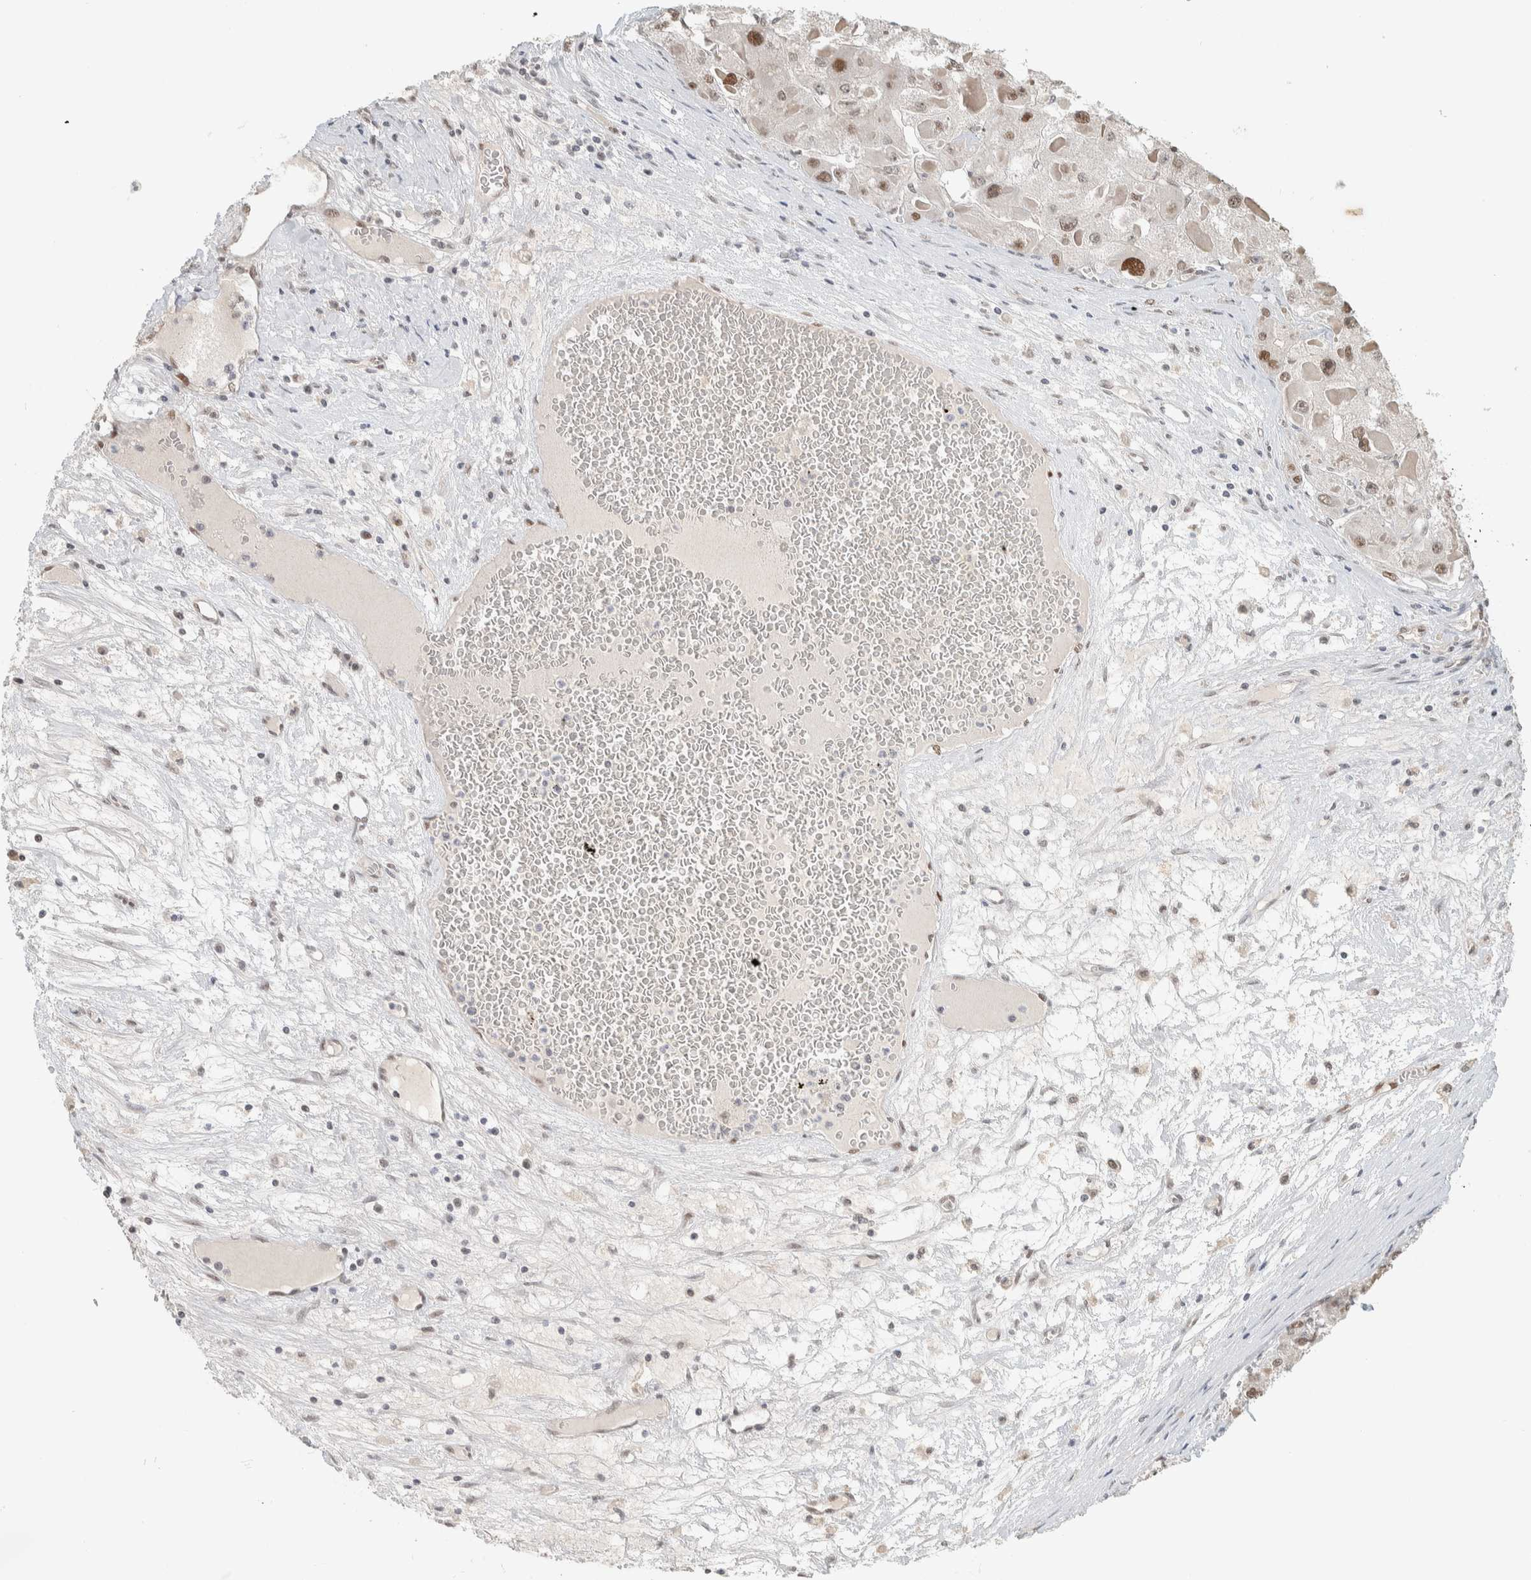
{"staining": {"intensity": "moderate", "quantity": ">75%", "location": "nuclear"}, "tissue": "liver cancer", "cell_type": "Tumor cells", "image_type": "cancer", "snomed": [{"axis": "morphology", "description": "Carcinoma, Hepatocellular, NOS"}, {"axis": "topography", "description": "Liver"}], "caption": "IHC micrograph of neoplastic tissue: human liver cancer (hepatocellular carcinoma) stained using IHC reveals medium levels of moderate protein expression localized specifically in the nuclear of tumor cells, appearing as a nuclear brown color.", "gene": "PUS7", "patient": {"sex": "female", "age": 73}}